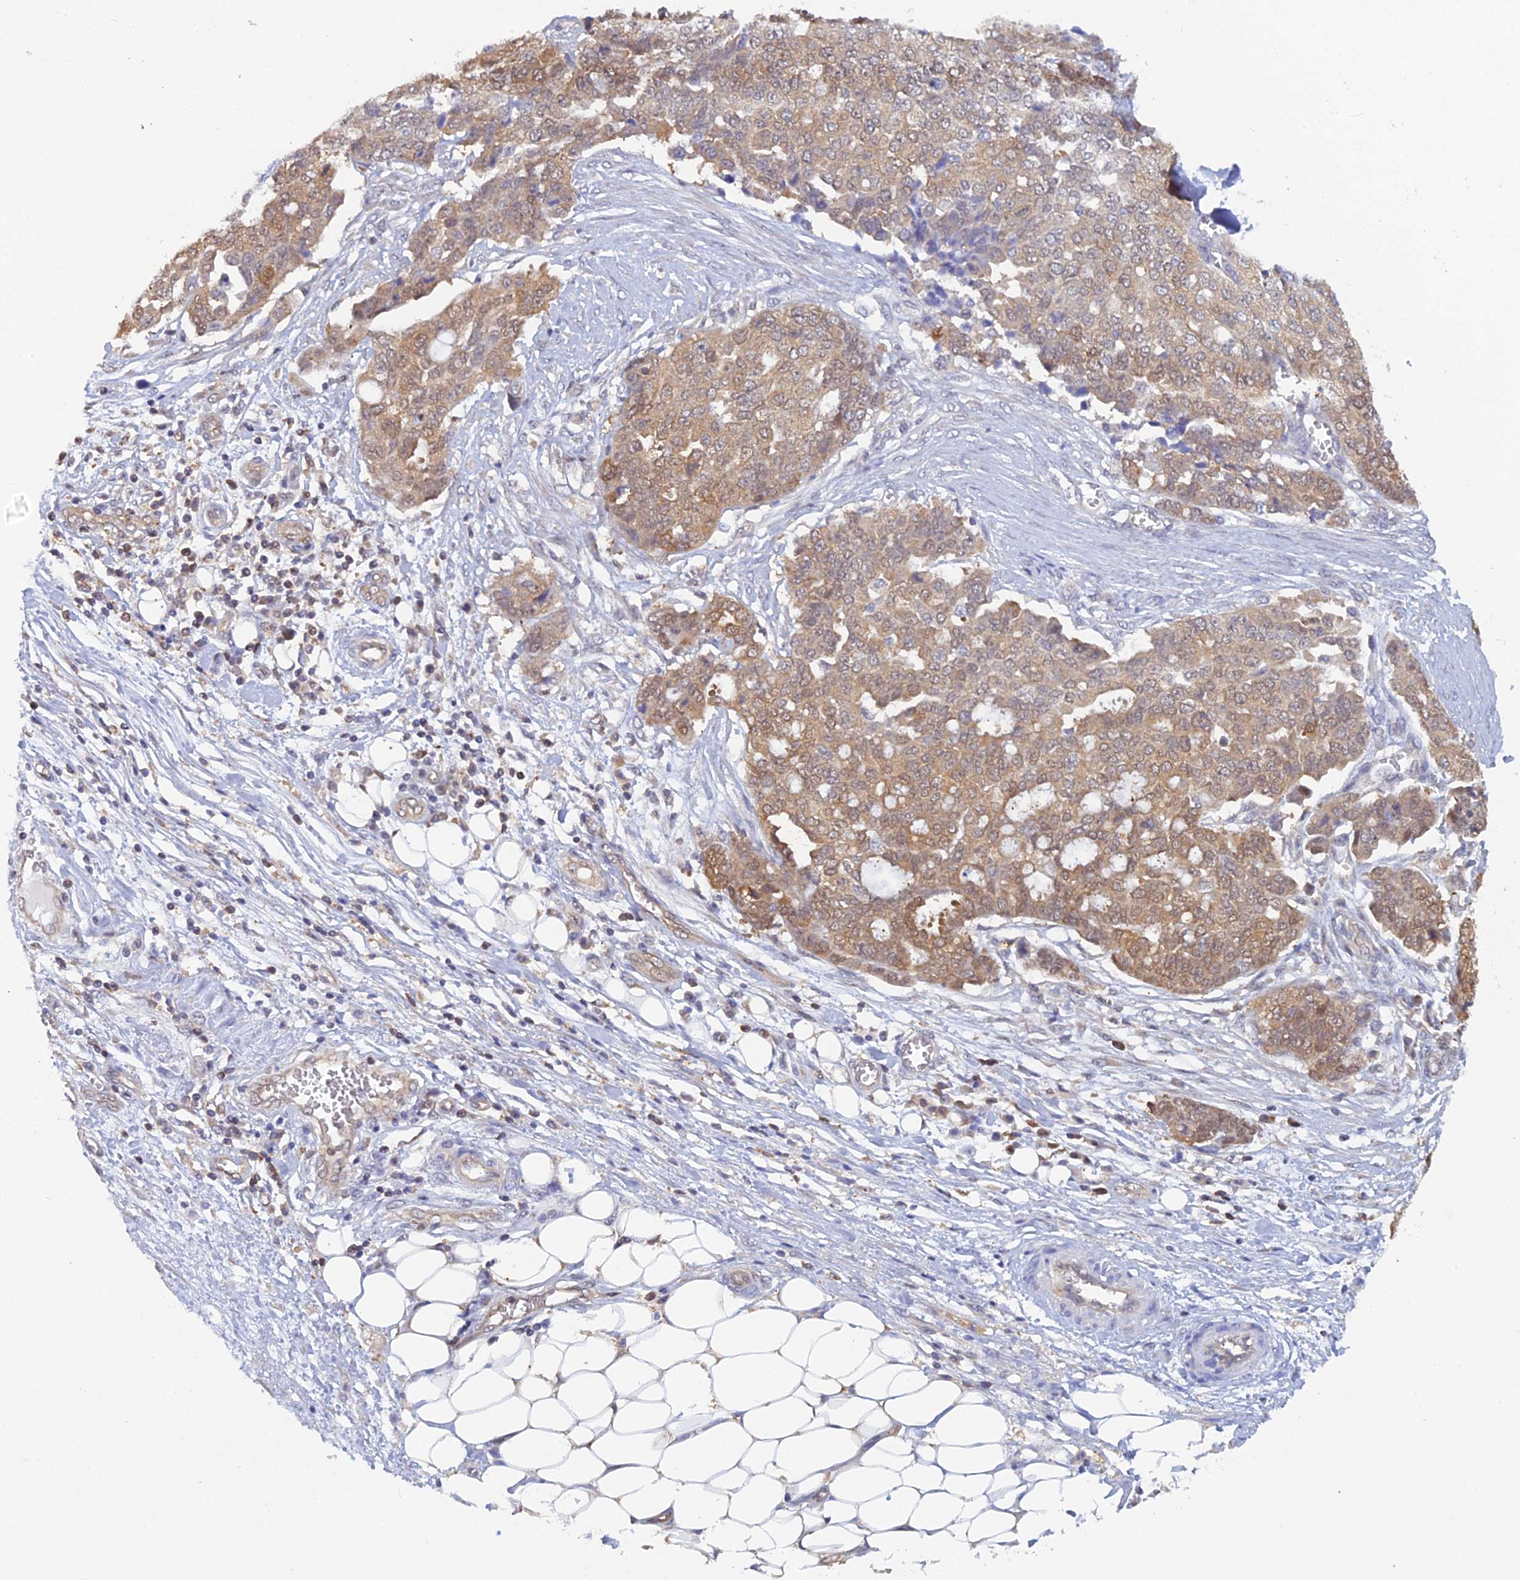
{"staining": {"intensity": "moderate", "quantity": "<25%", "location": "cytoplasmic/membranous,nuclear"}, "tissue": "ovarian cancer", "cell_type": "Tumor cells", "image_type": "cancer", "snomed": [{"axis": "morphology", "description": "Cystadenocarcinoma, serous, NOS"}, {"axis": "topography", "description": "Soft tissue"}, {"axis": "topography", "description": "Ovary"}], "caption": "Serous cystadenocarcinoma (ovarian) stained with DAB (3,3'-diaminobenzidine) immunohistochemistry (IHC) shows low levels of moderate cytoplasmic/membranous and nuclear positivity in approximately <25% of tumor cells.", "gene": "HINT1", "patient": {"sex": "female", "age": 57}}